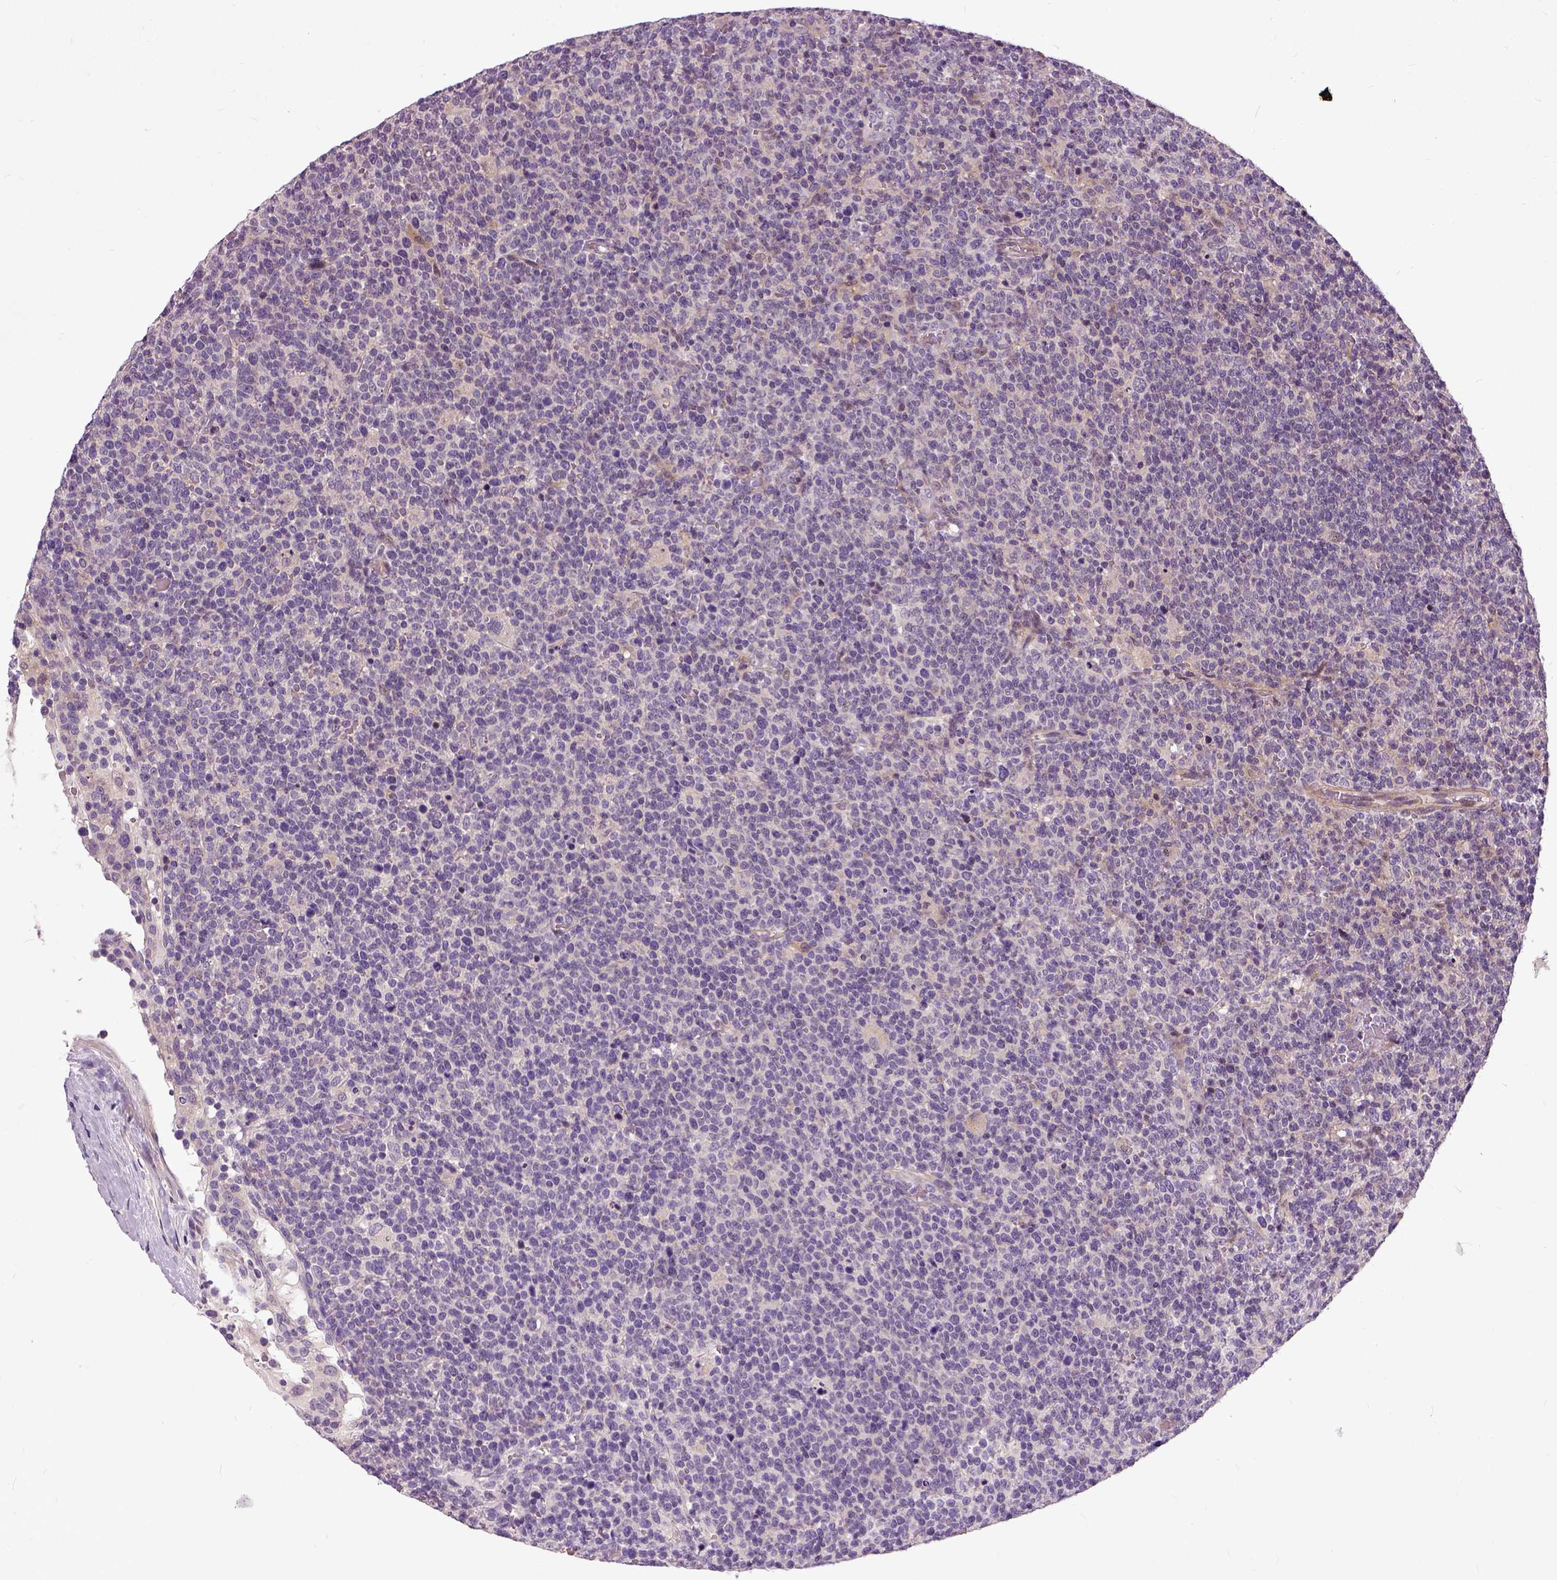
{"staining": {"intensity": "negative", "quantity": "none", "location": "none"}, "tissue": "lymphoma", "cell_type": "Tumor cells", "image_type": "cancer", "snomed": [{"axis": "morphology", "description": "Malignant lymphoma, non-Hodgkin's type, High grade"}, {"axis": "topography", "description": "Lymph node"}], "caption": "Lymphoma was stained to show a protein in brown. There is no significant staining in tumor cells.", "gene": "ILRUN", "patient": {"sex": "male", "age": 61}}